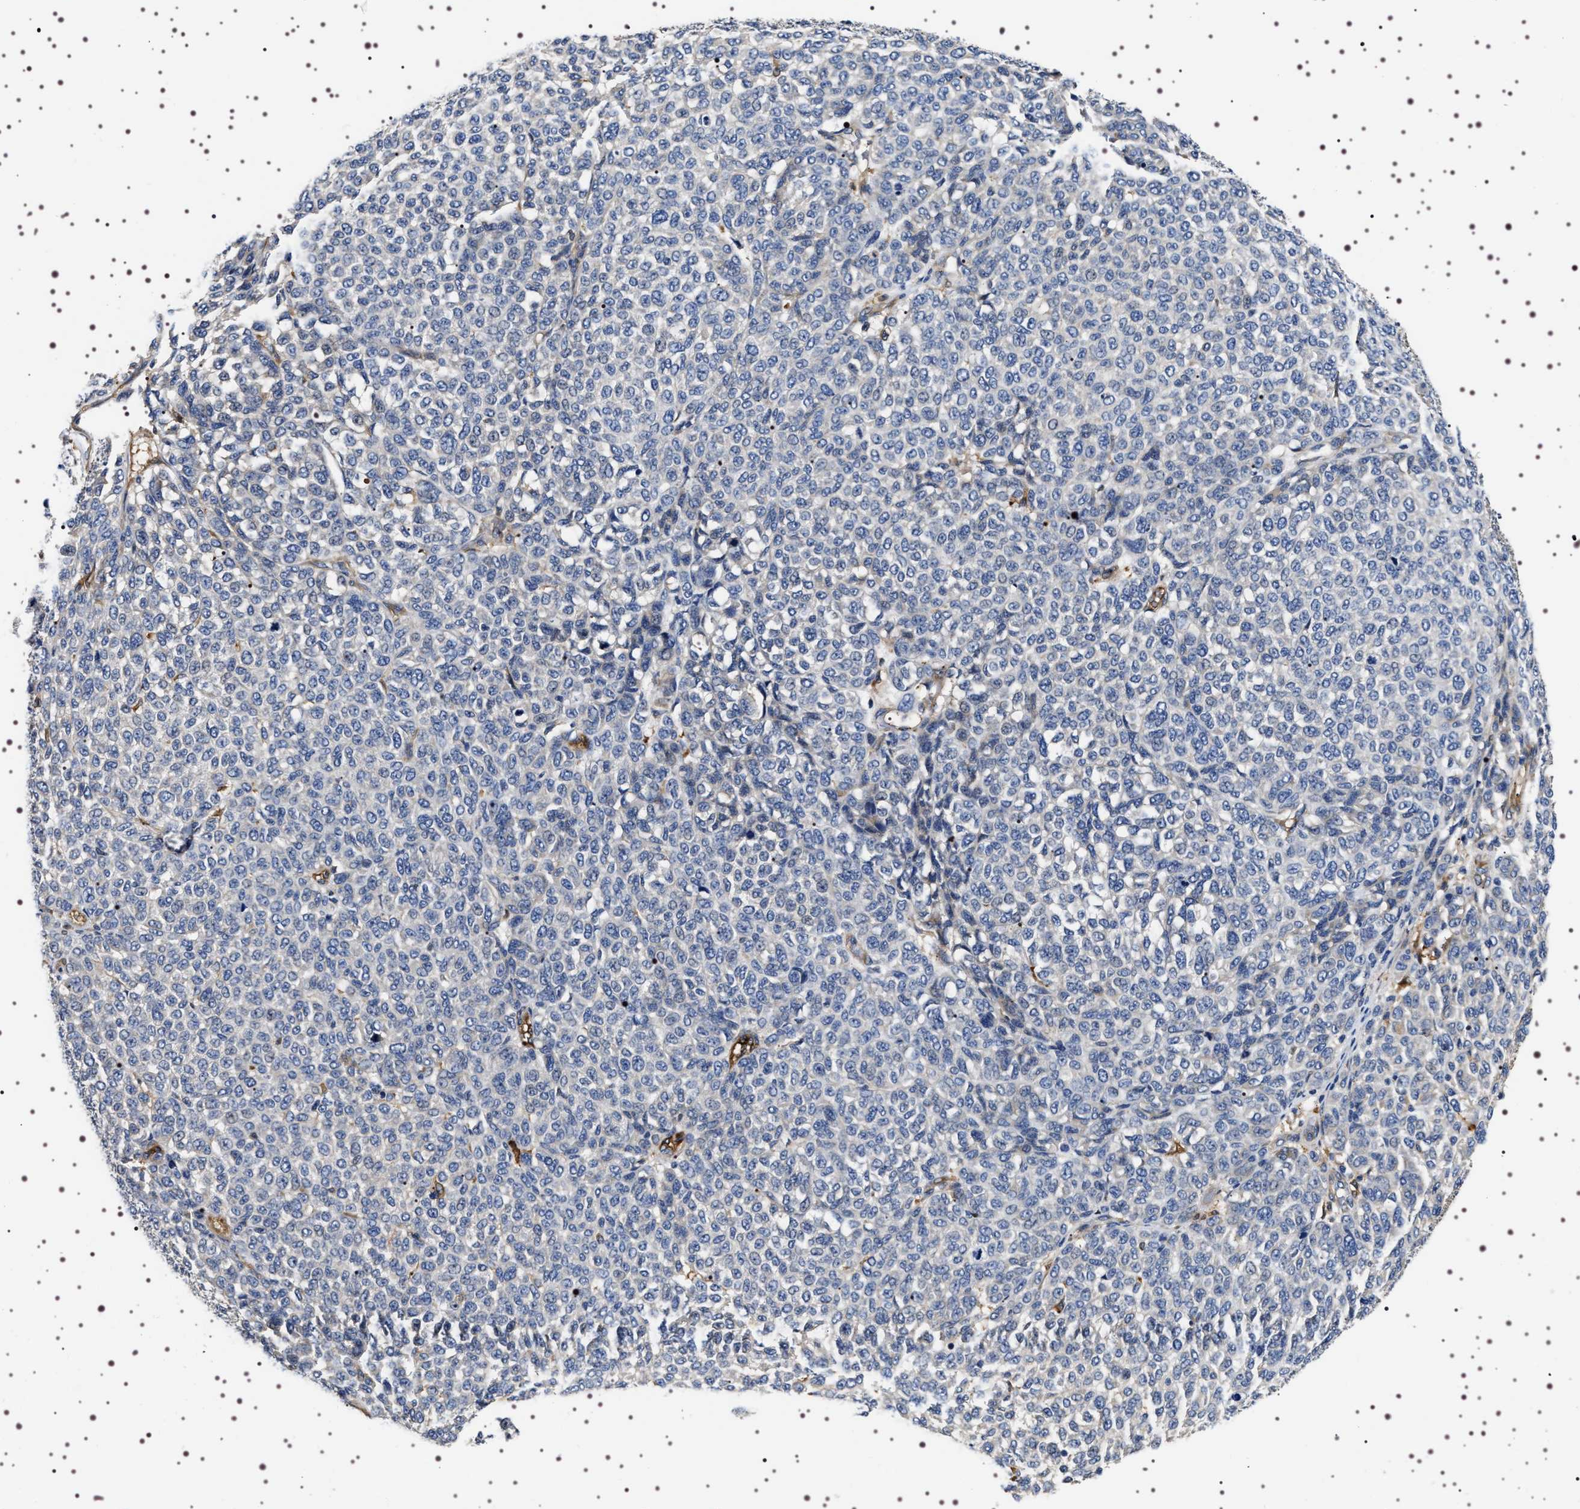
{"staining": {"intensity": "negative", "quantity": "none", "location": "none"}, "tissue": "melanoma", "cell_type": "Tumor cells", "image_type": "cancer", "snomed": [{"axis": "morphology", "description": "Malignant melanoma, NOS"}, {"axis": "topography", "description": "Skin"}], "caption": "An immunohistochemistry photomicrograph of malignant melanoma is shown. There is no staining in tumor cells of malignant melanoma.", "gene": "ALPL", "patient": {"sex": "male", "age": 59}}